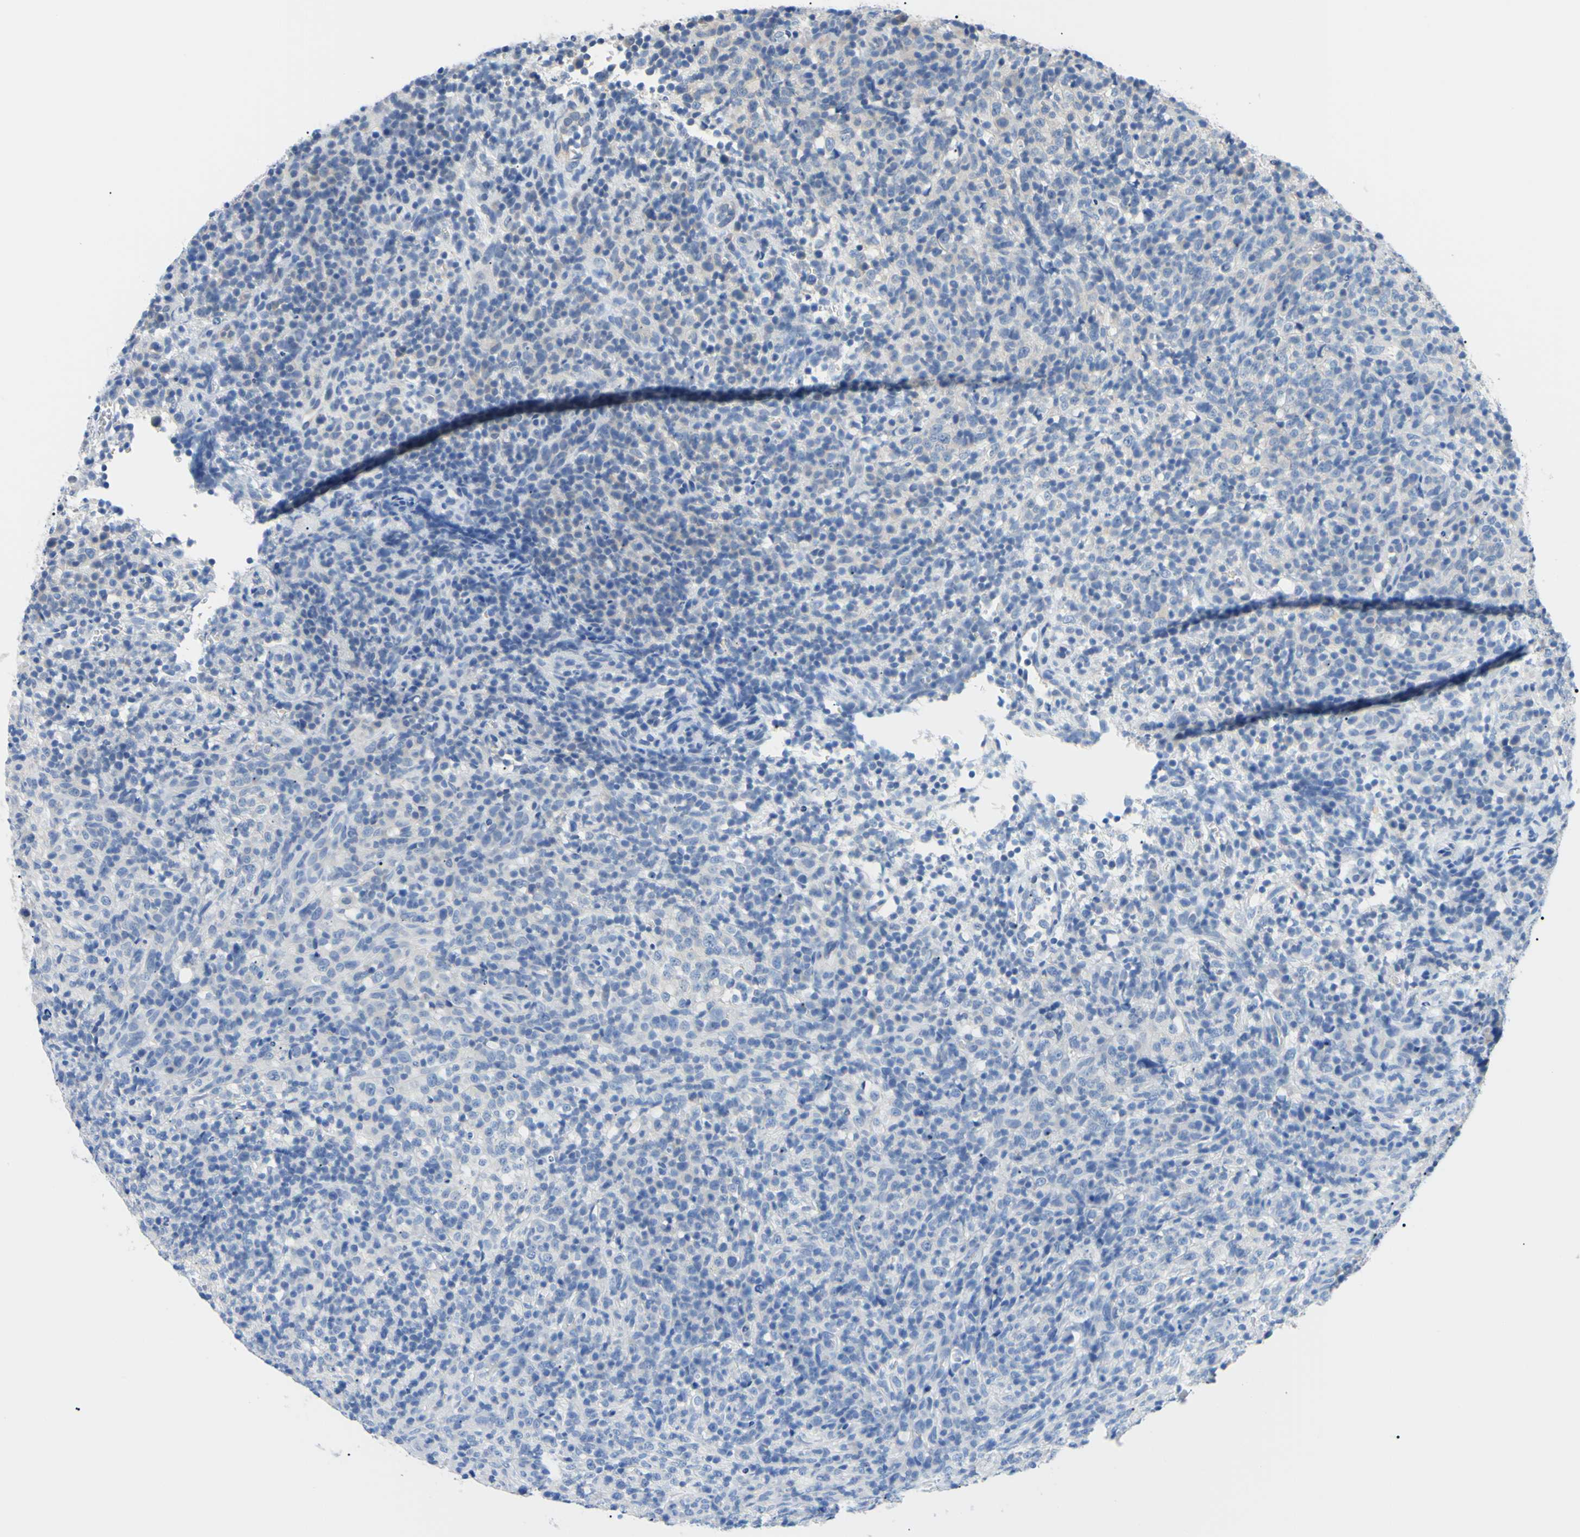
{"staining": {"intensity": "negative", "quantity": "none", "location": "none"}, "tissue": "lymphoma", "cell_type": "Tumor cells", "image_type": "cancer", "snomed": [{"axis": "morphology", "description": "Malignant lymphoma, non-Hodgkin's type, High grade"}, {"axis": "topography", "description": "Lymph node"}], "caption": "IHC of human lymphoma exhibits no expression in tumor cells.", "gene": "RARS1", "patient": {"sex": "female", "age": 76}}